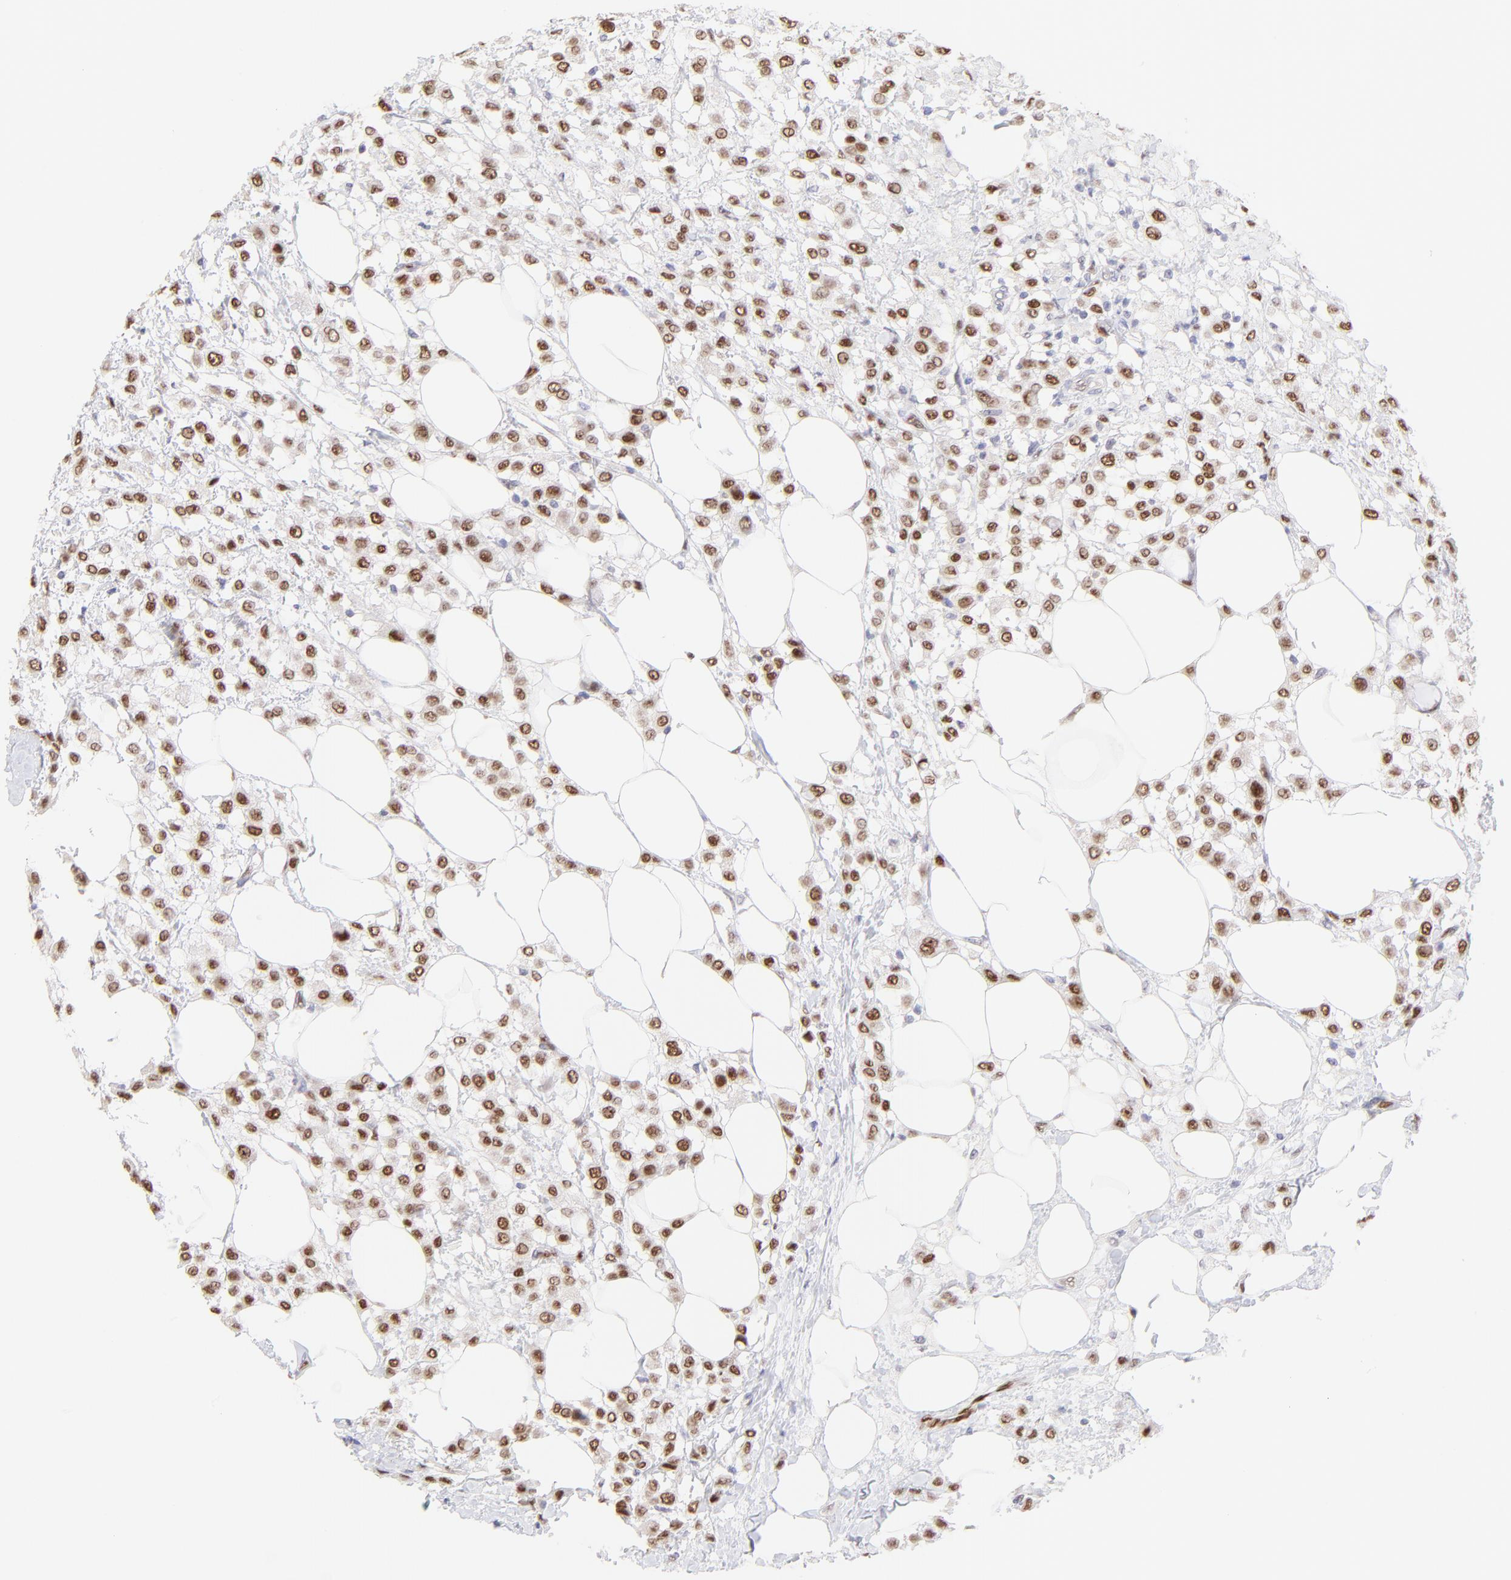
{"staining": {"intensity": "moderate", "quantity": ">75%", "location": "nuclear"}, "tissue": "breast cancer", "cell_type": "Tumor cells", "image_type": "cancer", "snomed": [{"axis": "morphology", "description": "Lobular carcinoma"}, {"axis": "topography", "description": "Breast"}], "caption": "Immunohistochemical staining of human breast cancer (lobular carcinoma) demonstrates medium levels of moderate nuclear staining in about >75% of tumor cells.", "gene": "KLF4", "patient": {"sex": "female", "age": 85}}